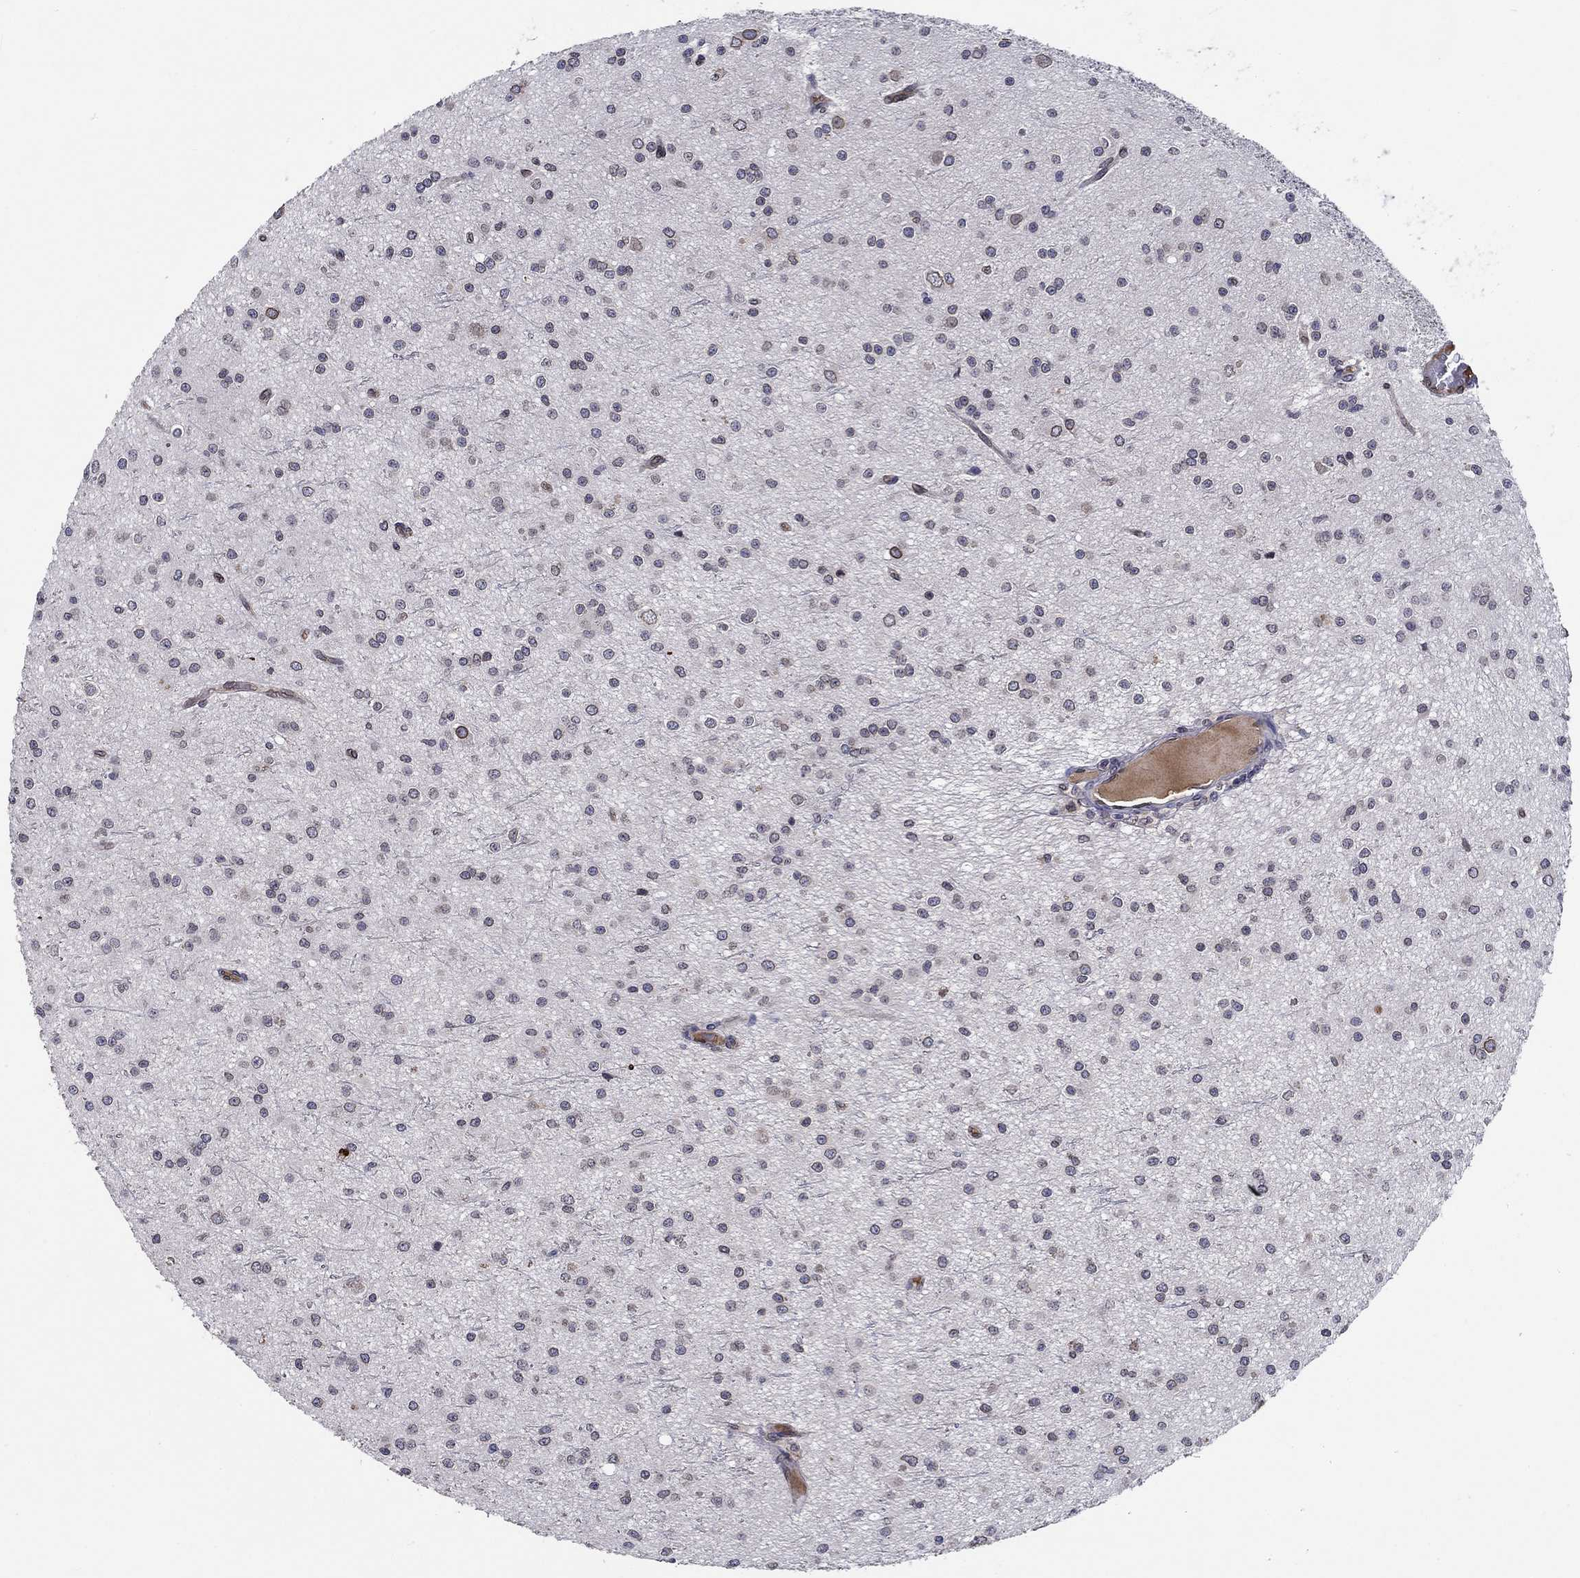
{"staining": {"intensity": "negative", "quantity": "none", "location": "none"}, "tissue": "glioma", "cell_type": "Tumor cells", "image_type": "cancer", "snomed": [{"axis": "morphology", "description": "Glioma, malignant, Low grade"}, {"axis": "topography", "description": "Brain"}], "caption": "Human low-grade glioma (malignant) stained for a protein using immunohistochemistry (IHC) shows no positivity in tumor cells.", "gene": "CETN3", "patient": {"sex": "male", "age": 27}}